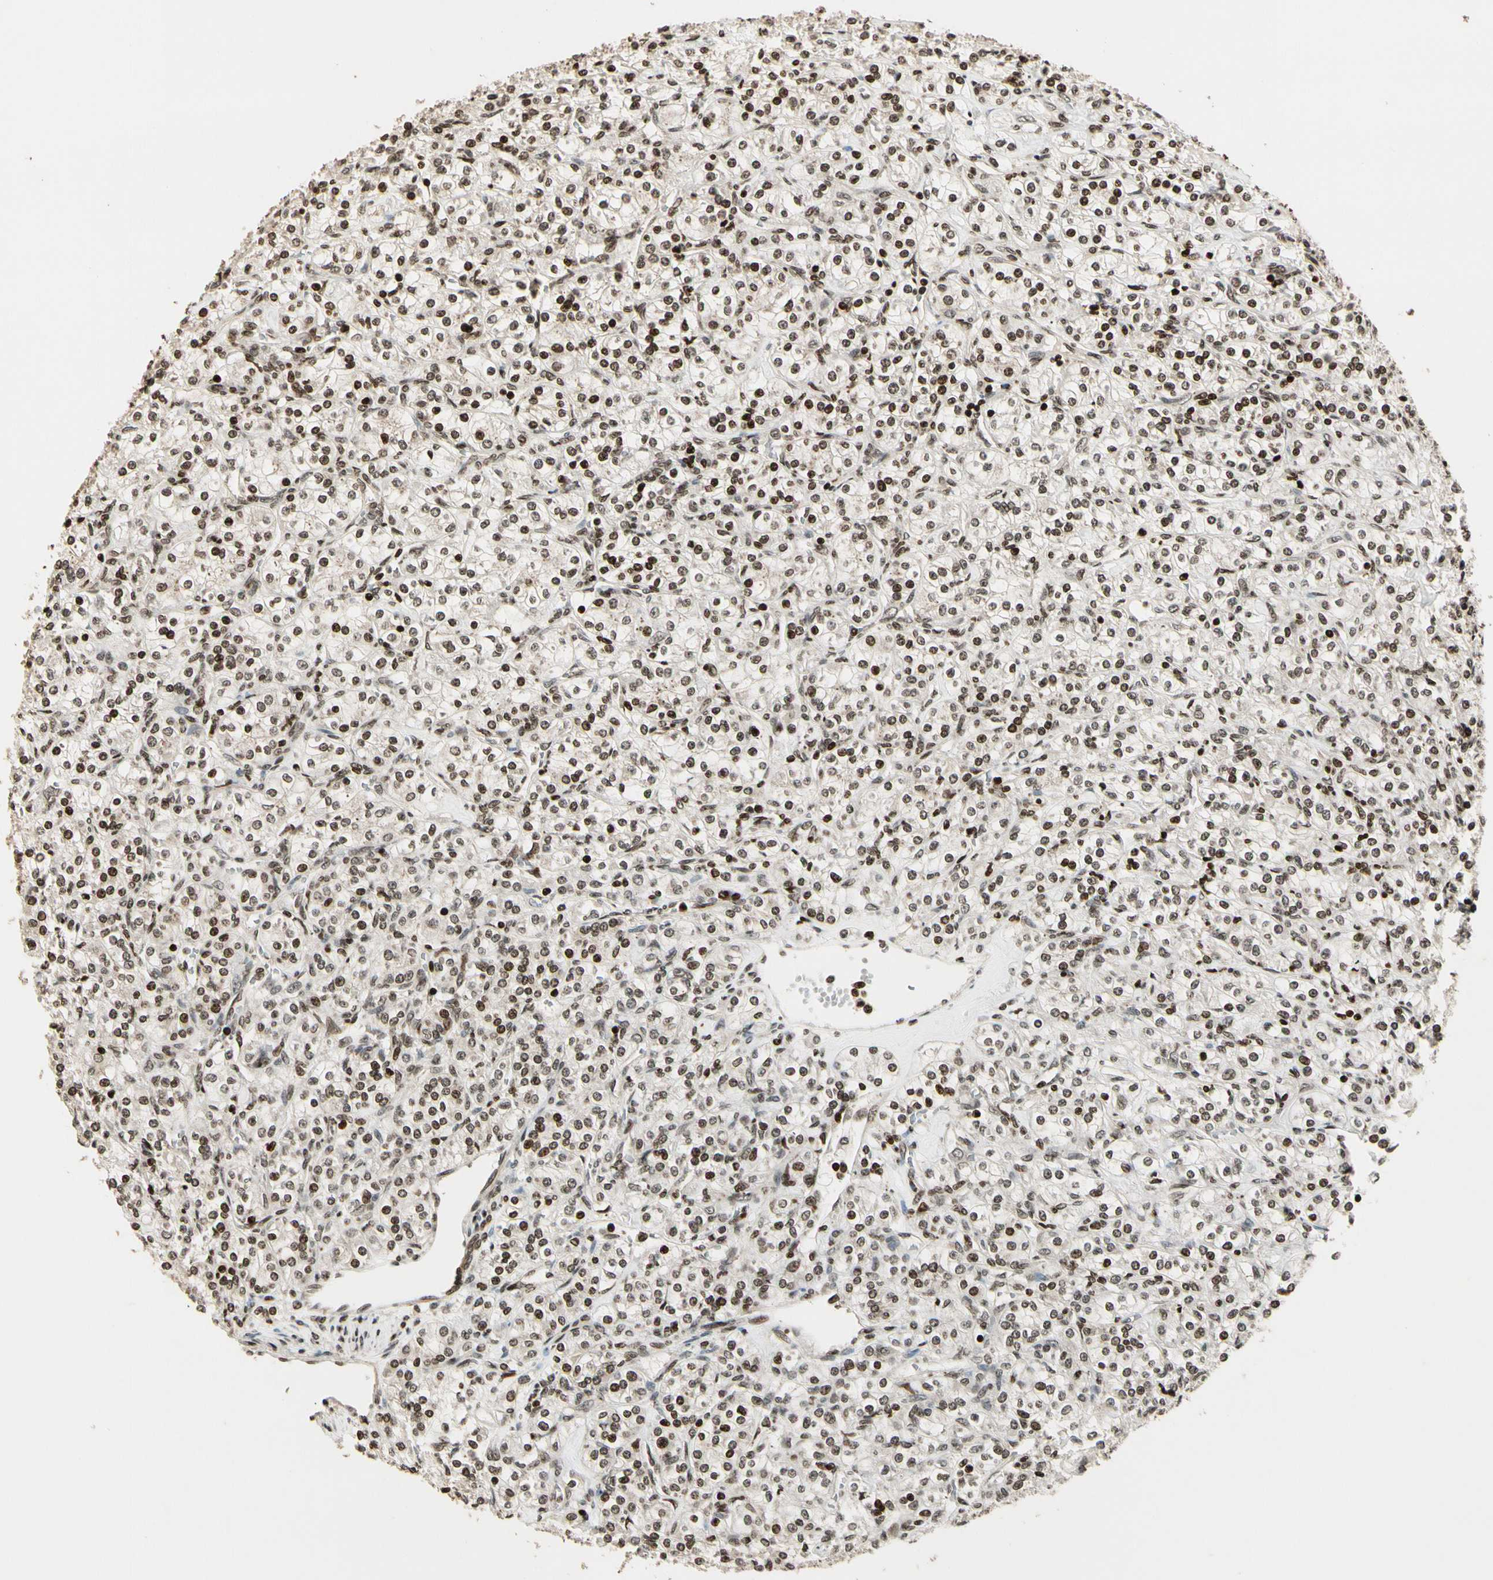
{"staining": {"intensity": "moderate", "quantity": ">75%", "location": "nuclear"}, "tissue": "renal cancer", "cell_type": "Tumor cells", "image_type": "cancer", "snomed": [{"axis": "morphology", "description": "Adenocarcinoma, NOS"}, {"axis": "topography", "description": "Kidney"}], "caption": "The immunohistochemical stain highlights moderate nuclear expression in tumor cells of renal cancer tissue.", "gene": "TSHZ3", "patient": {"sex": "male", "age": 77}}